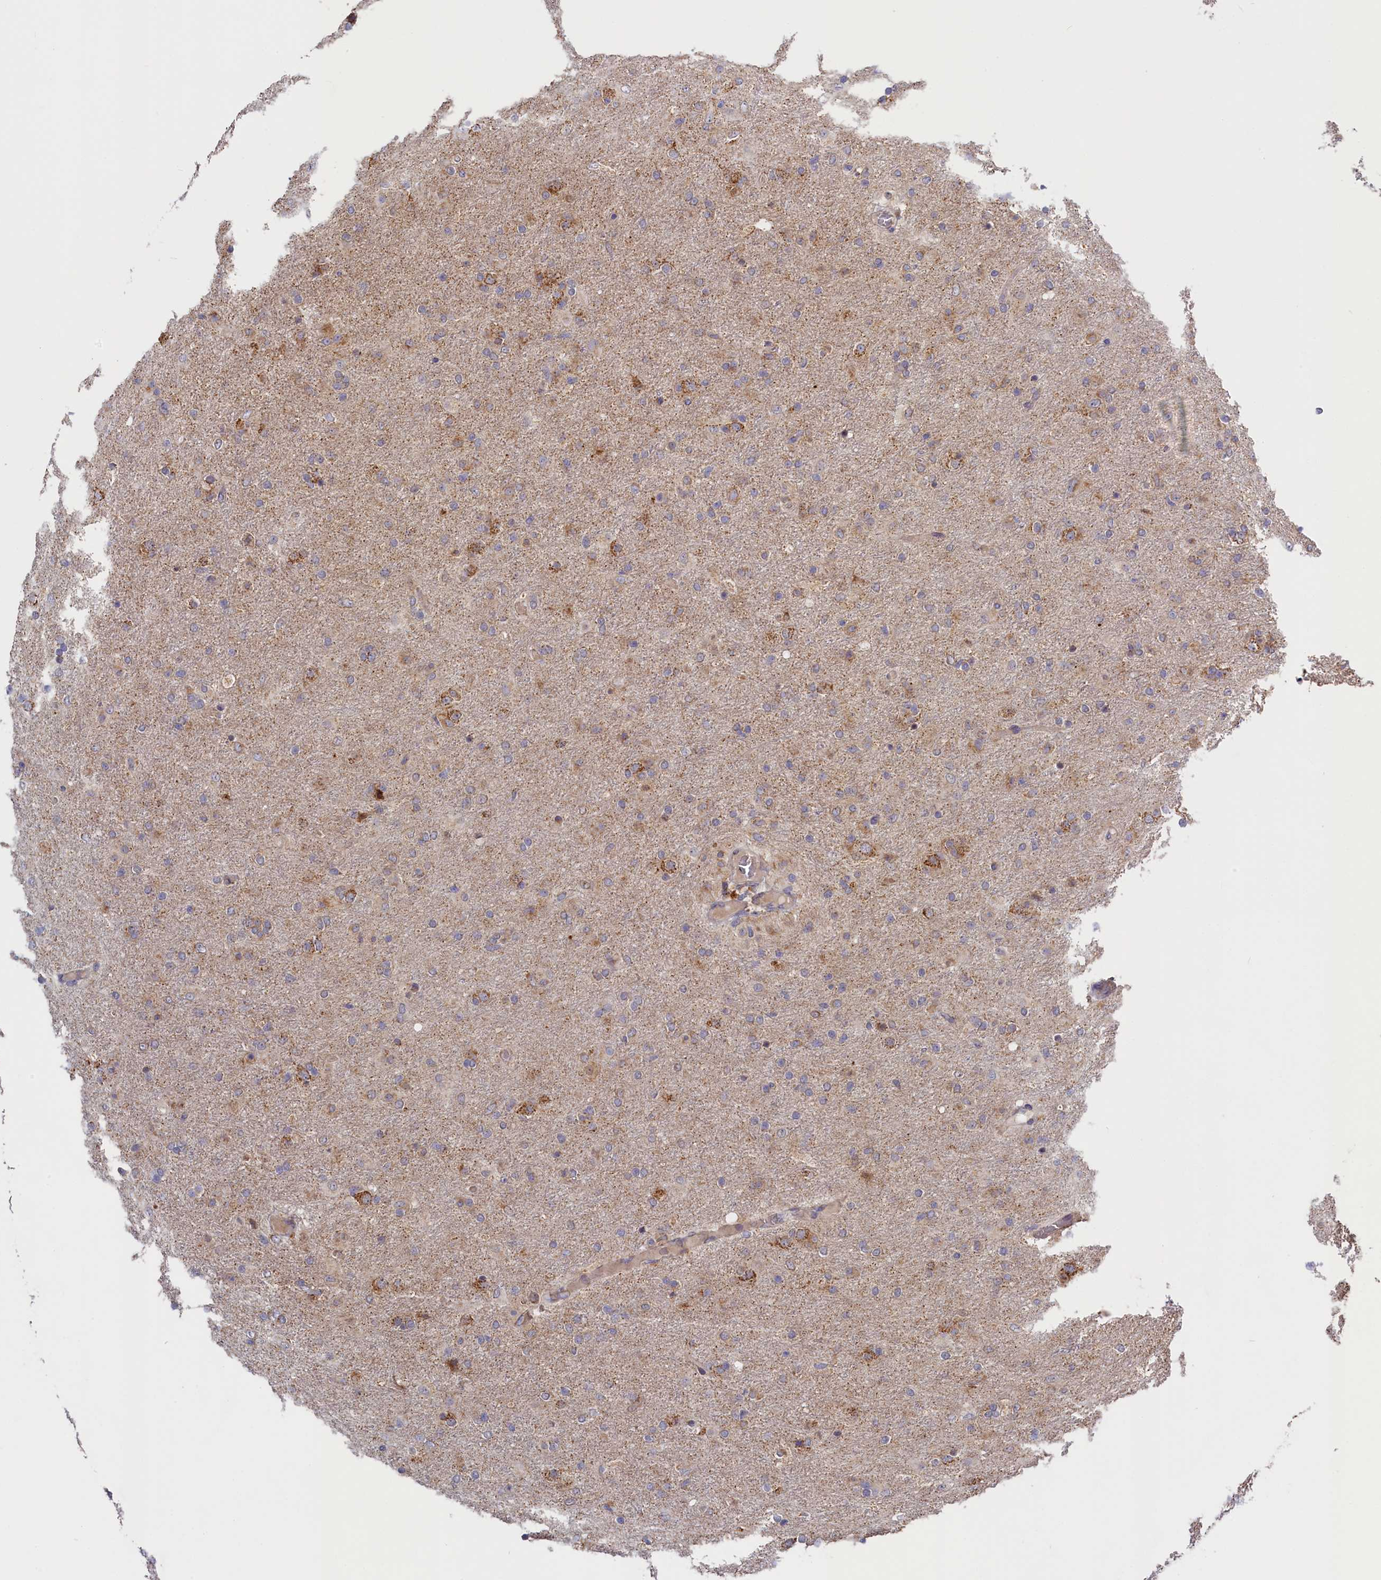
{"staining": {"intensity": "weak", "quantity": "<25%", "location": "cytoplasmic/membranous"}, "tissue": "glioma", "cell_type": "Tumor cells", "image_type": "cancer", "snomed": [{"axis": "morphology", "description": "Glioma, malignant, Low grade"}, {"axis": "topography", "description": "Brain"}], "caption": "The image exhibits no significant positivity in tumor cells of glioma.", "gene": "CEP44", "patient": {"sex": "male", "age": 65}}